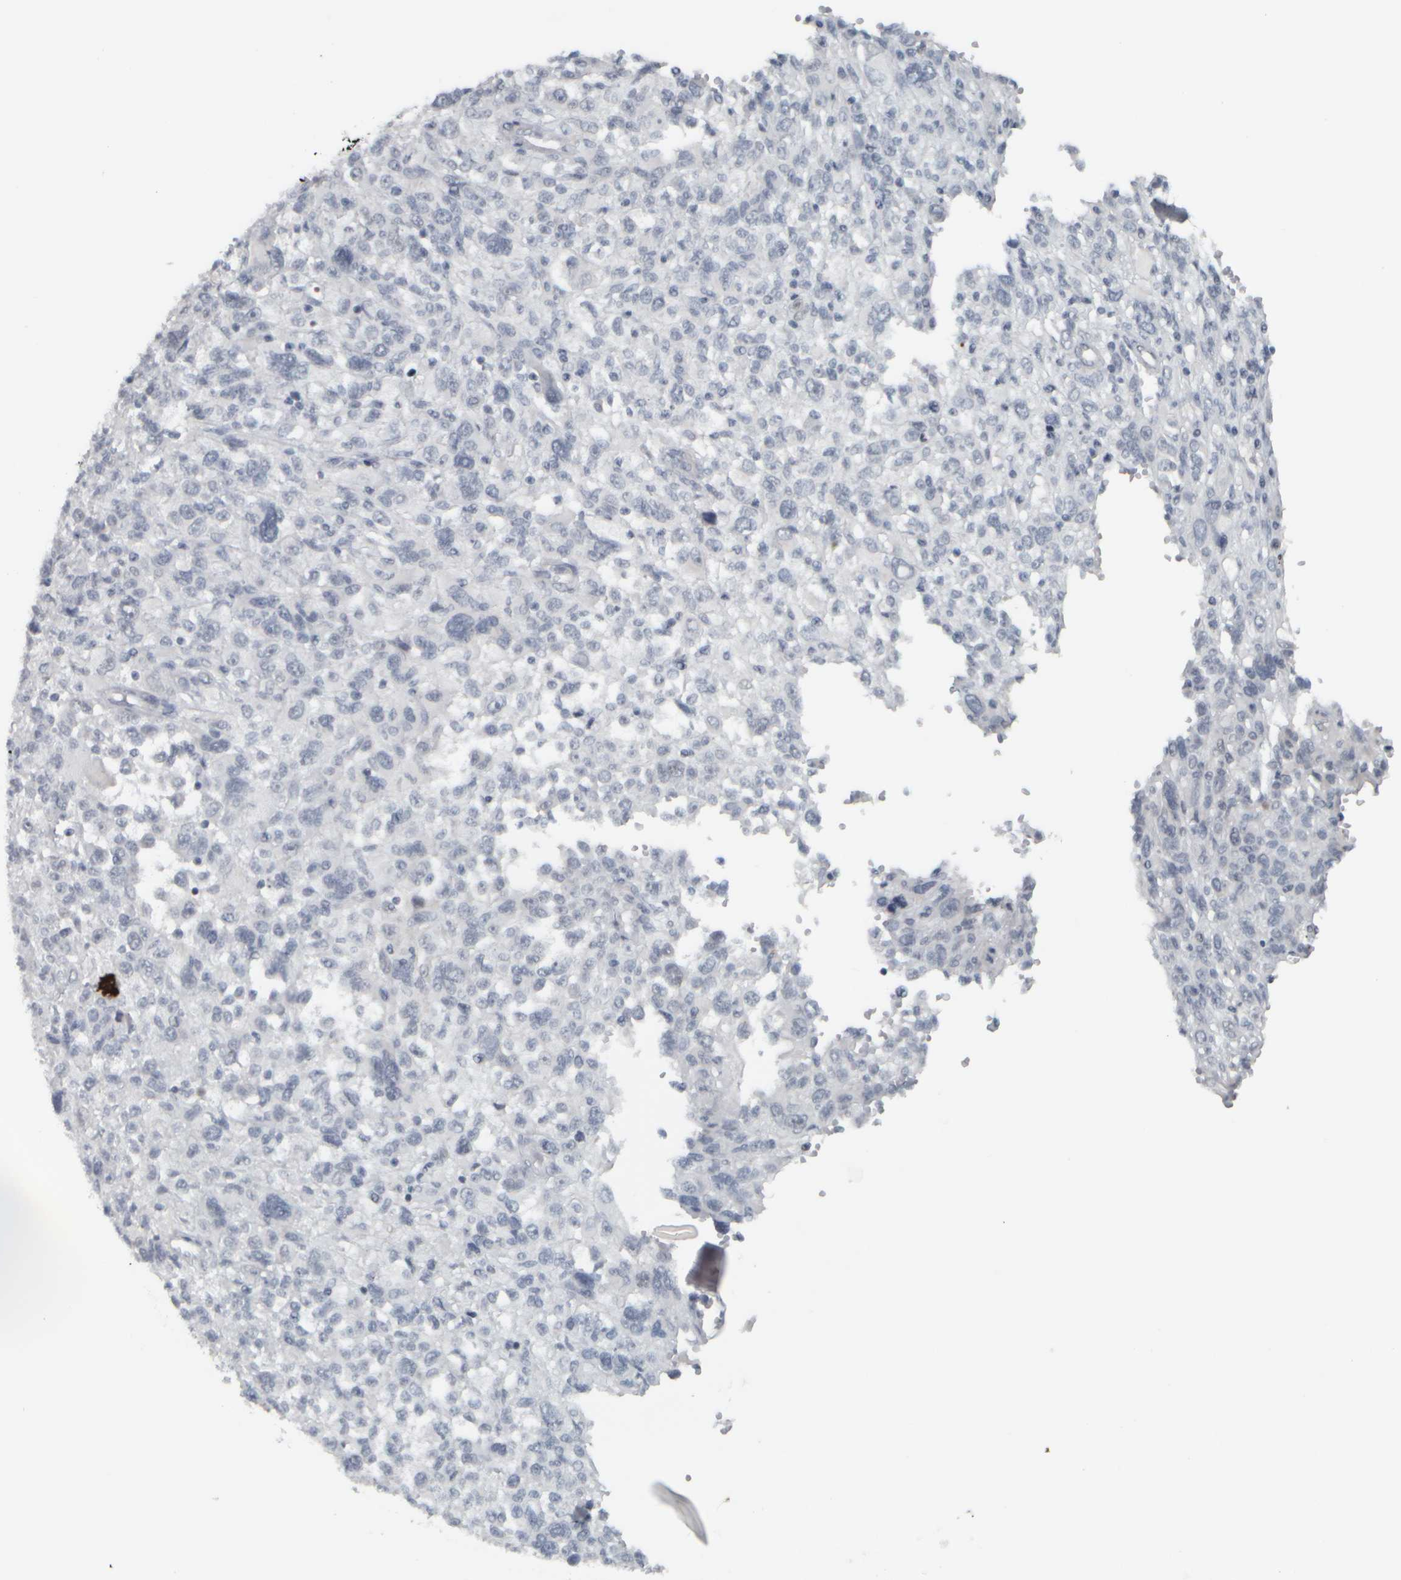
{"staining": {"intensity": "negative", "quantity": "none", "location": "none"}, "tissue": "melanoma", "cell_type": "Tumor cells", "image_type": "cancer", "snomed": [{"axis": "morphology", "description": "Malignant melanoma, NOS"}, {"axis": "topography", "description": "Skin"}], "caption": "The histopathology image displays no significant positivity in tumor cells of melanoma.", "gene": "NAPG", "patient": {"sex": "female", "age": 55}}